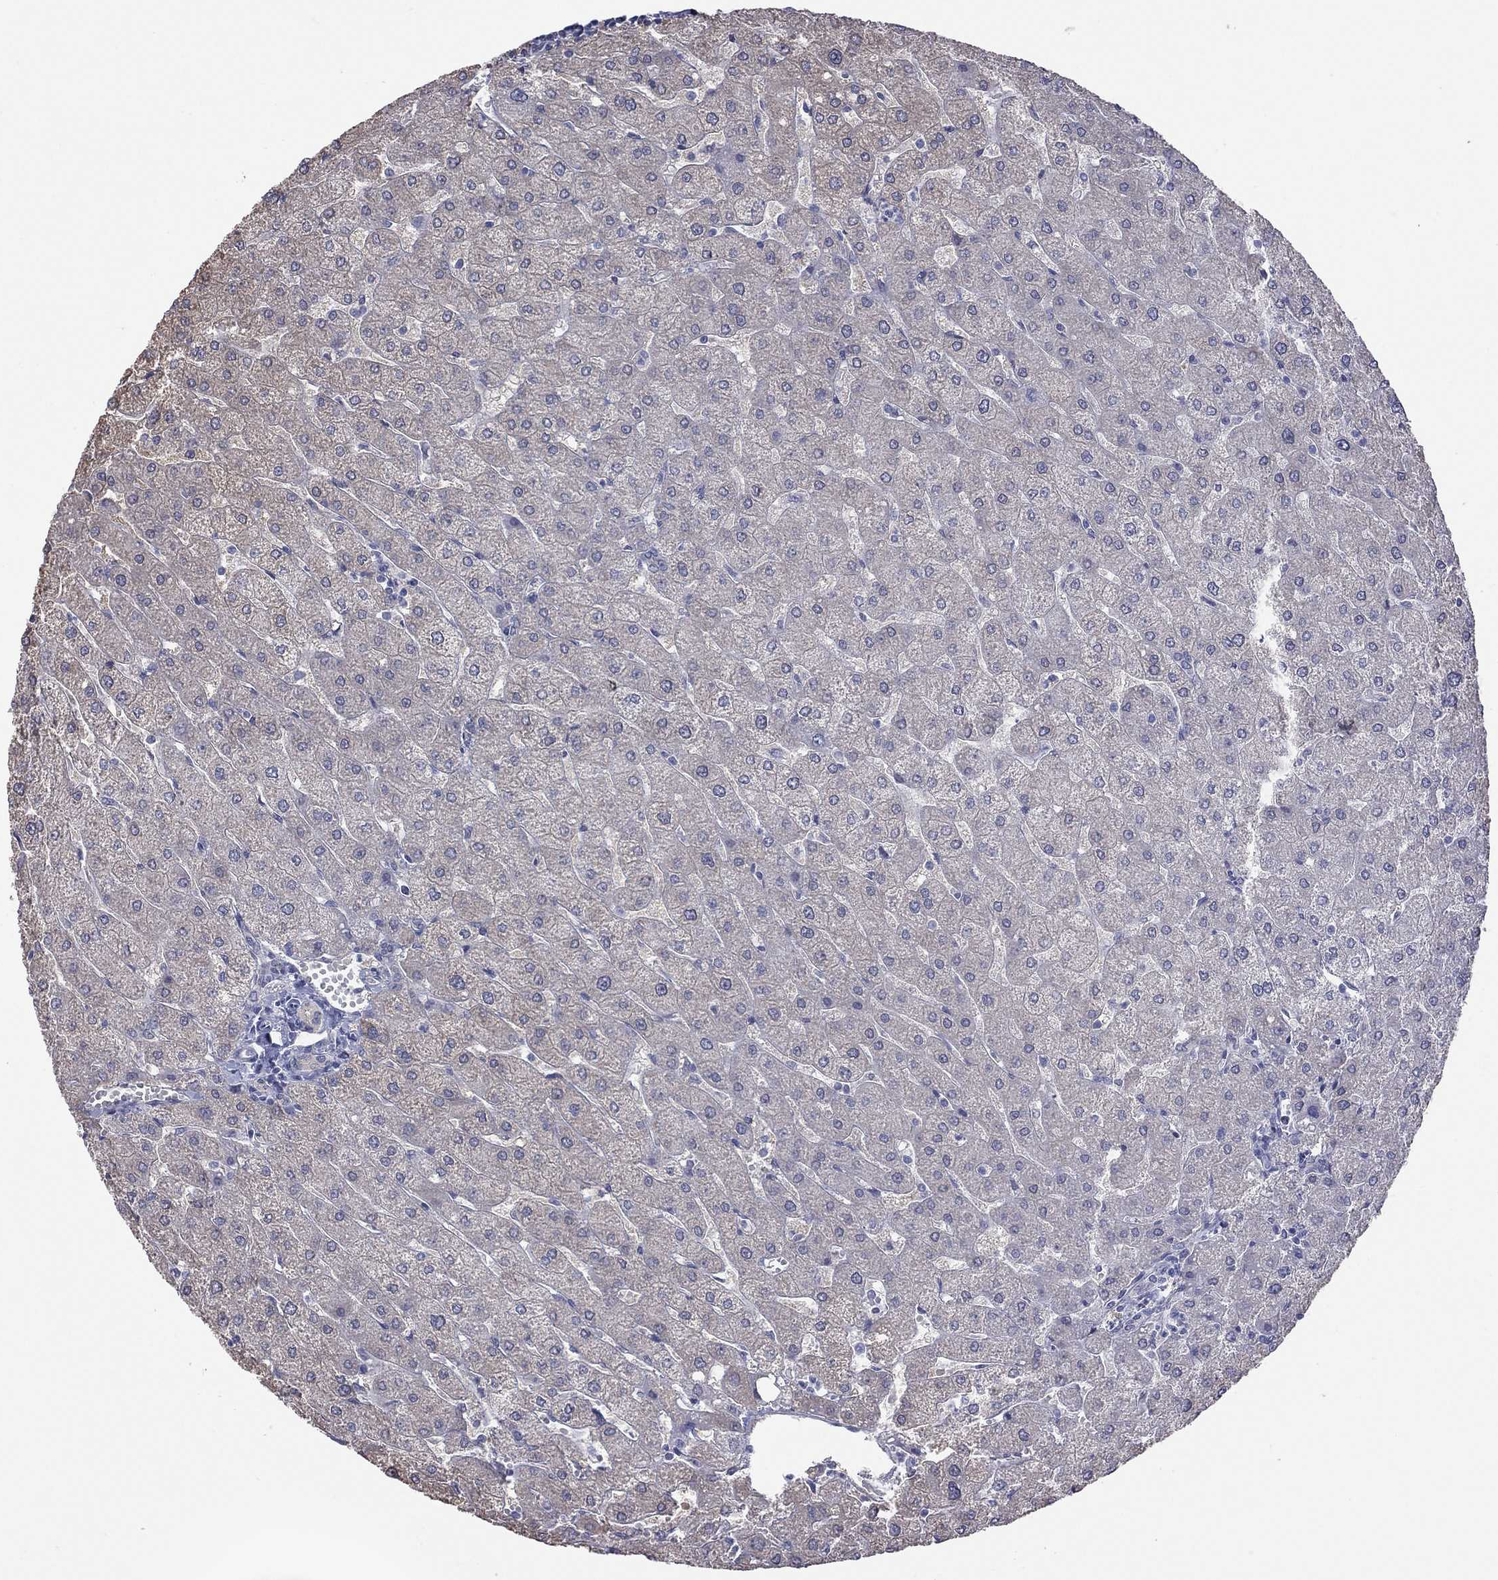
{"staining": {"intensity": "negative", "quantity": "none", "location": "none"}, "tissue": "liver", "cell_type": "Cholangiocytes", "image_type": "normal", "snomed": [{"axis": "morphology", "description": "Normal tissue, NOS"}, {"axis": "topography", "description": "Liver"}], "caption": "Immunohistochemistry (IHC) histopathology image of benign liver: liver stained with DAB (3,3'-diaminobenzidine) reveals no significant protein expression in cholangiocytes.", "gene": "HYLS1", "patient": {"sex": "male", "age": 67}}